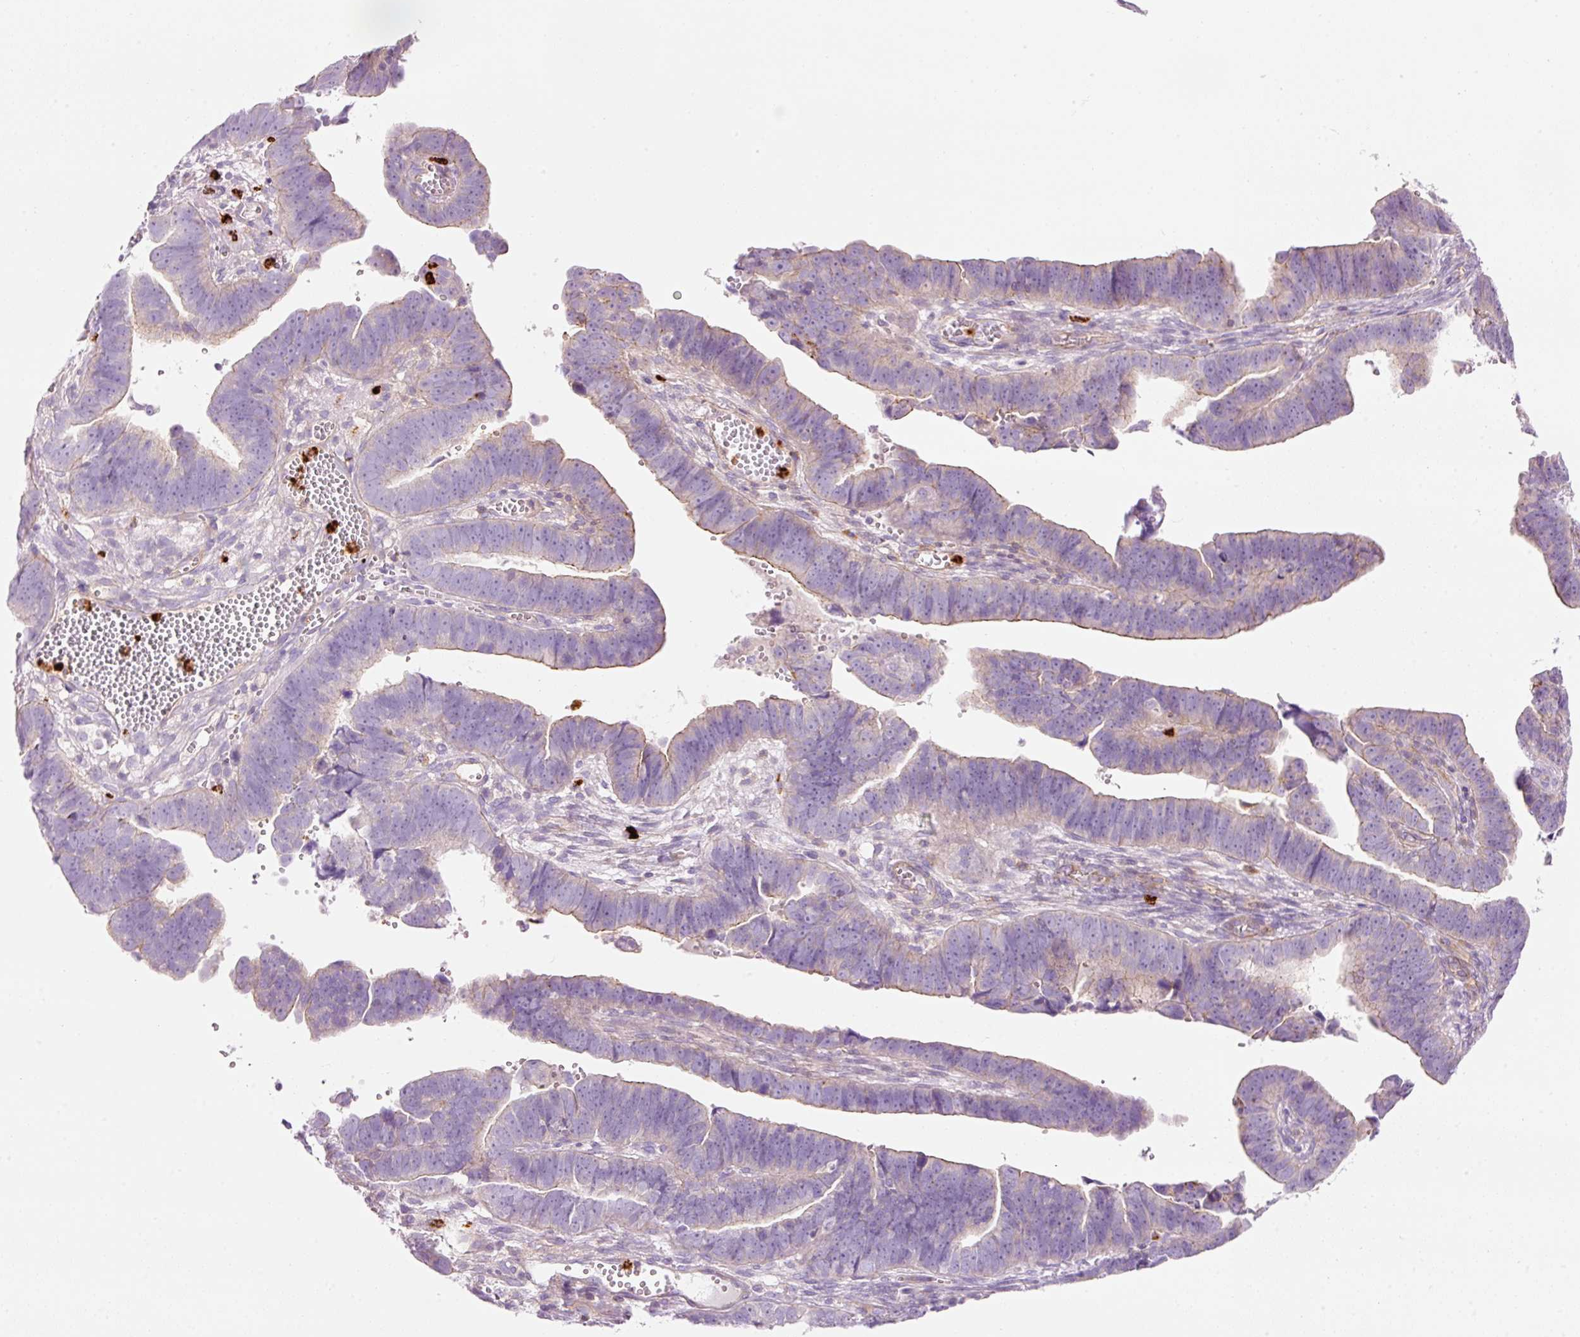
{"staining": {"intensity": "weak", "quantity": "<25%", "location": "cytoplasmic/membranous"}, "tissue": "endometrial cancer", "cell_type": "Tumor cells", "image_type": "cancer", "snomed": [{"axis": "morphology", "description": "Adenocarcinoma, NOS"}, {"axis": "topography", "description": "Endometrium"}], "caption": "Immunohistochemical staining of endometrial cancer (adenocarcinoma) reveals no significant positivity in tumor cells. (DAB (3,3'-diaminobenzidine) immunohistochemistry, high magnification).", "gene": "MAP3K3", "patient": {"sex": "female", "age": 75}}